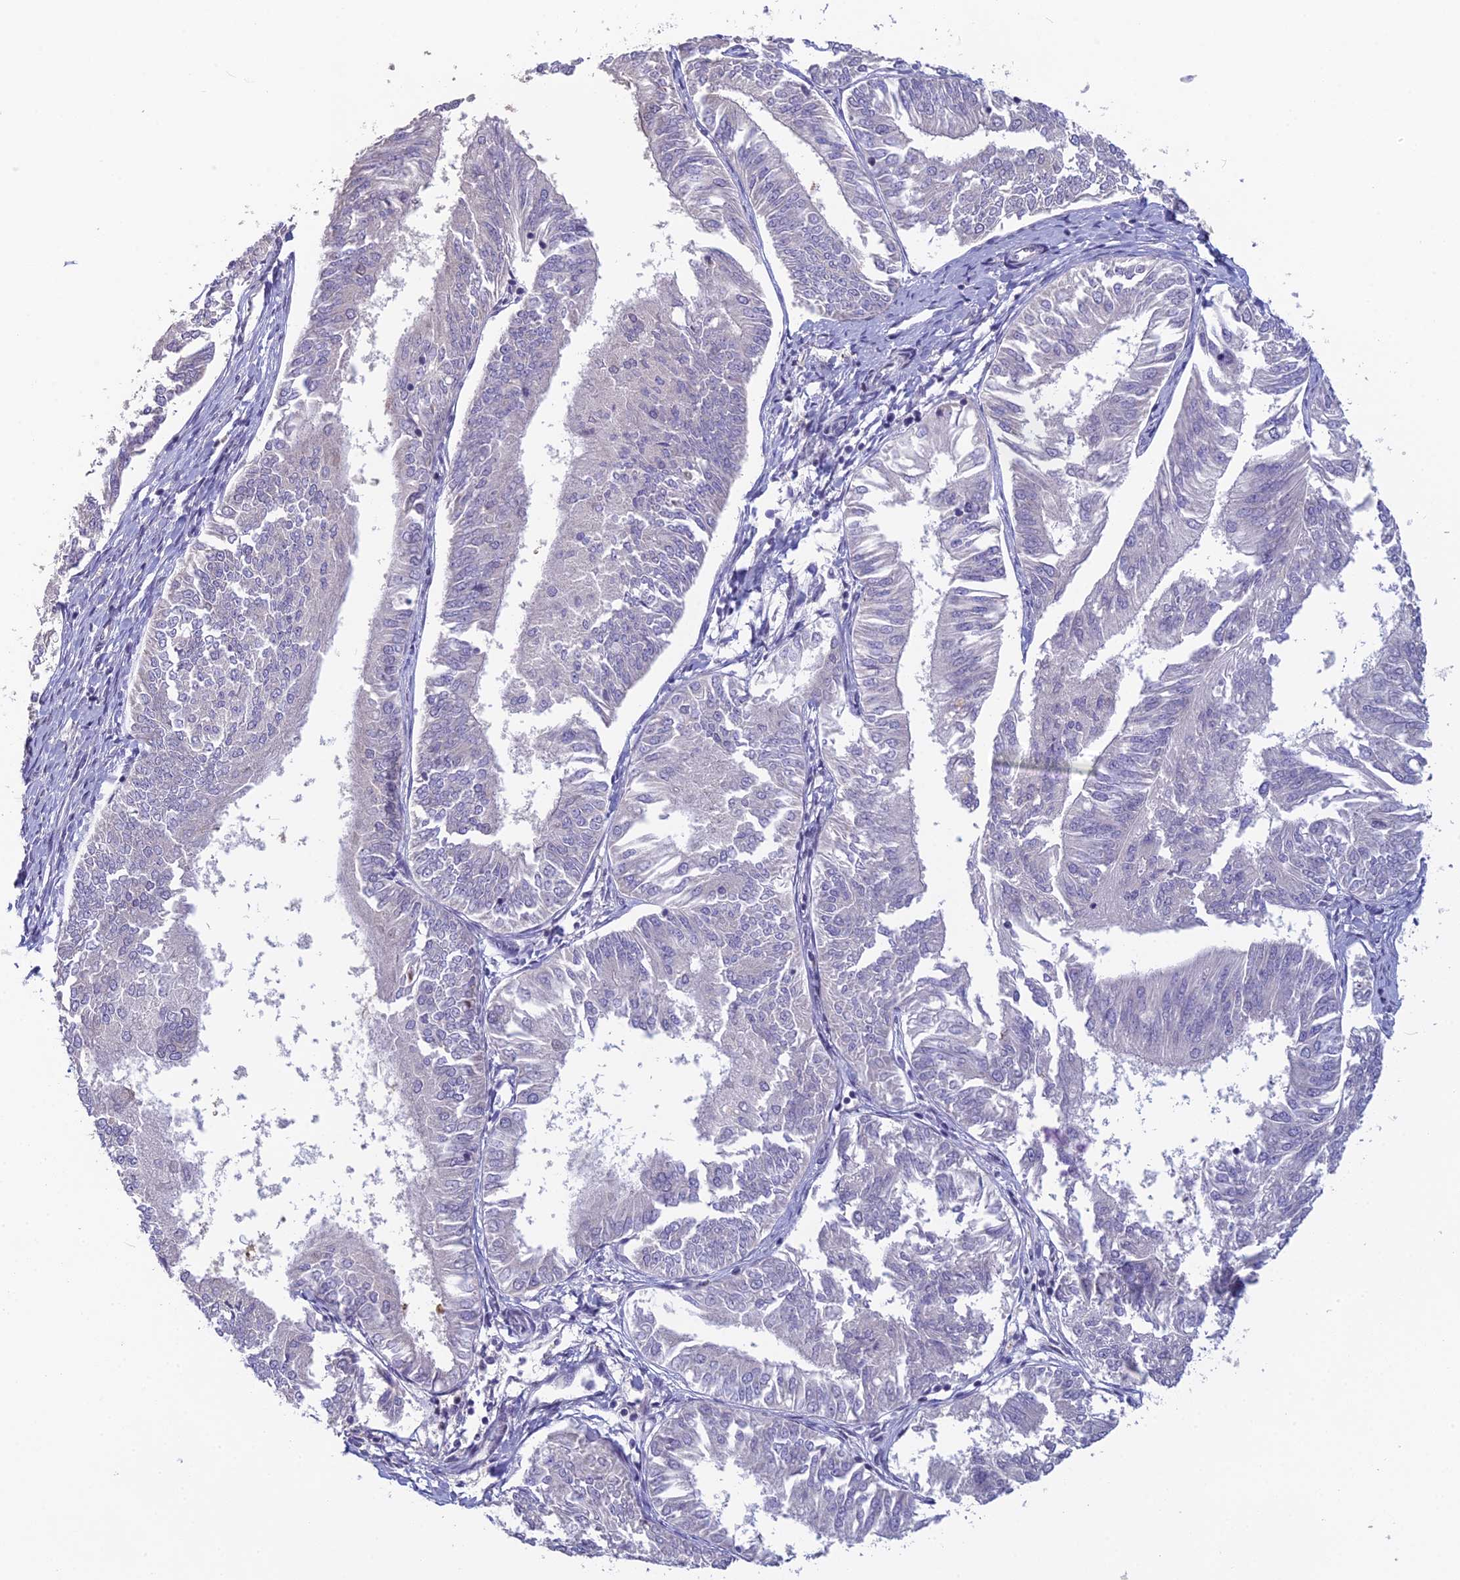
{"staining": {"intensity": "negative", "quantity": "none", "location": "none"}, "tissue": "endometrial cancer", "cell_type": "Tumor cells", "image_type": "cancer", "snomed": [{"axis": "morphology", "description": "Adenocarcinoma, NOS"}, {"axis": "topography", "description": "Endometrium"}], "caption": "Tumor cells show no significant positivity in endometrial cancer. (DAB (3,3'-diaminobenzidine) immunohistochemistry (IHC), high magnification).", "gene": "TMEM134", "patient": {"sex": "female", "age": 58}}